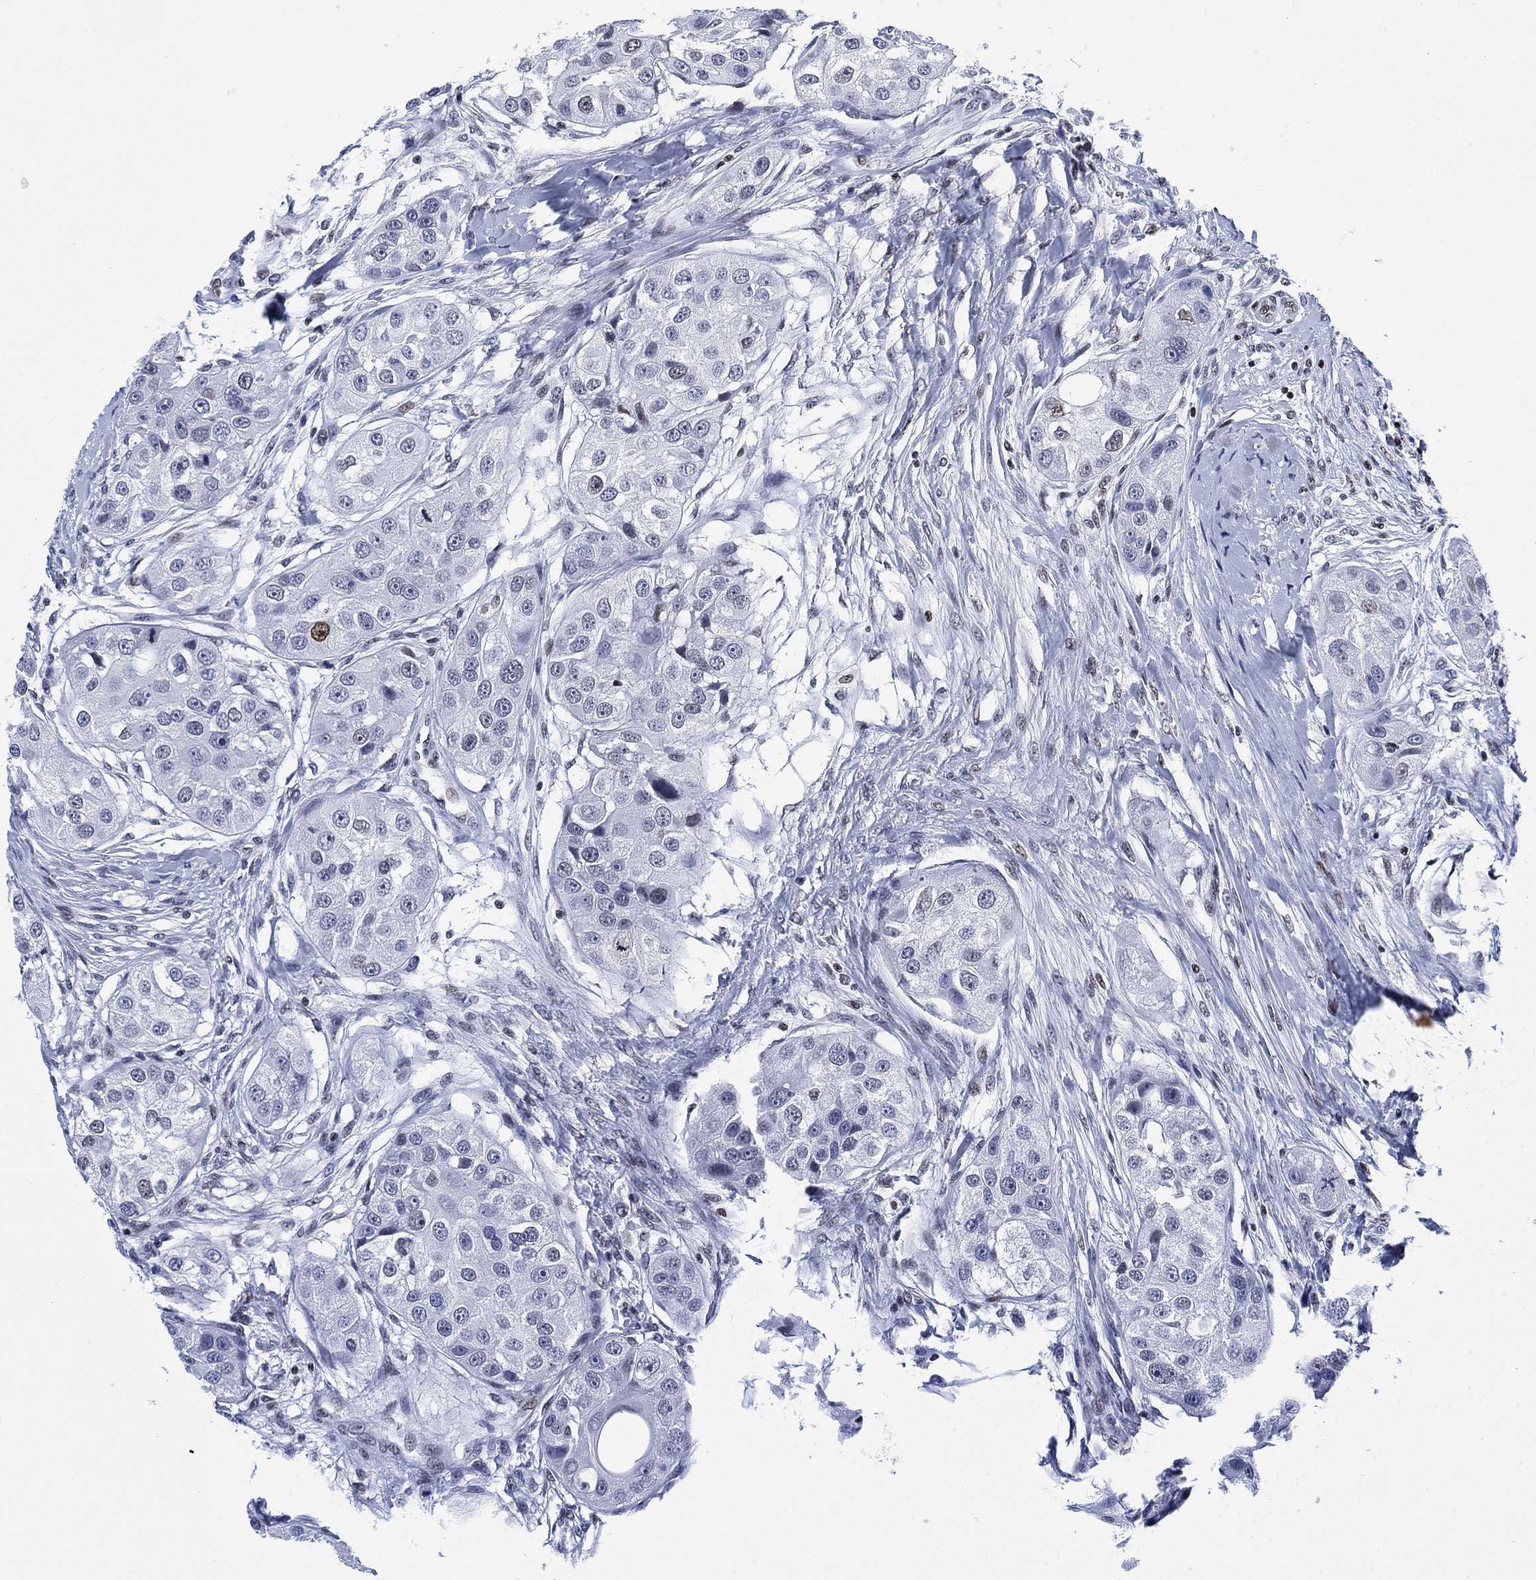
{"staining": {"intensity": "moderate", "quantity": "<25%", "location": "nuclear"}, "tissue": "head and neck cancer", "cell_type": "Tumor cells", "image_type": "cancer", "snomed": [{"axis": "morphology", "description": "Normal tissue, NOS"}, {"axis": "morphology", "description": "Squamous cell carcinoma, NOS"}, {"axis": "topography", "description": "Skeletal muscle"}, {"axis": "topography", "description": "Head-Neck"}], "caption": "Brown immunohistochemical staining in squamous cell carcinoma (head and neck) exhibits moderate nuclear positivity in about <25% of tumor cells.", "gene": "H1-10", "patient": {"sex": "male", "age": 51}}